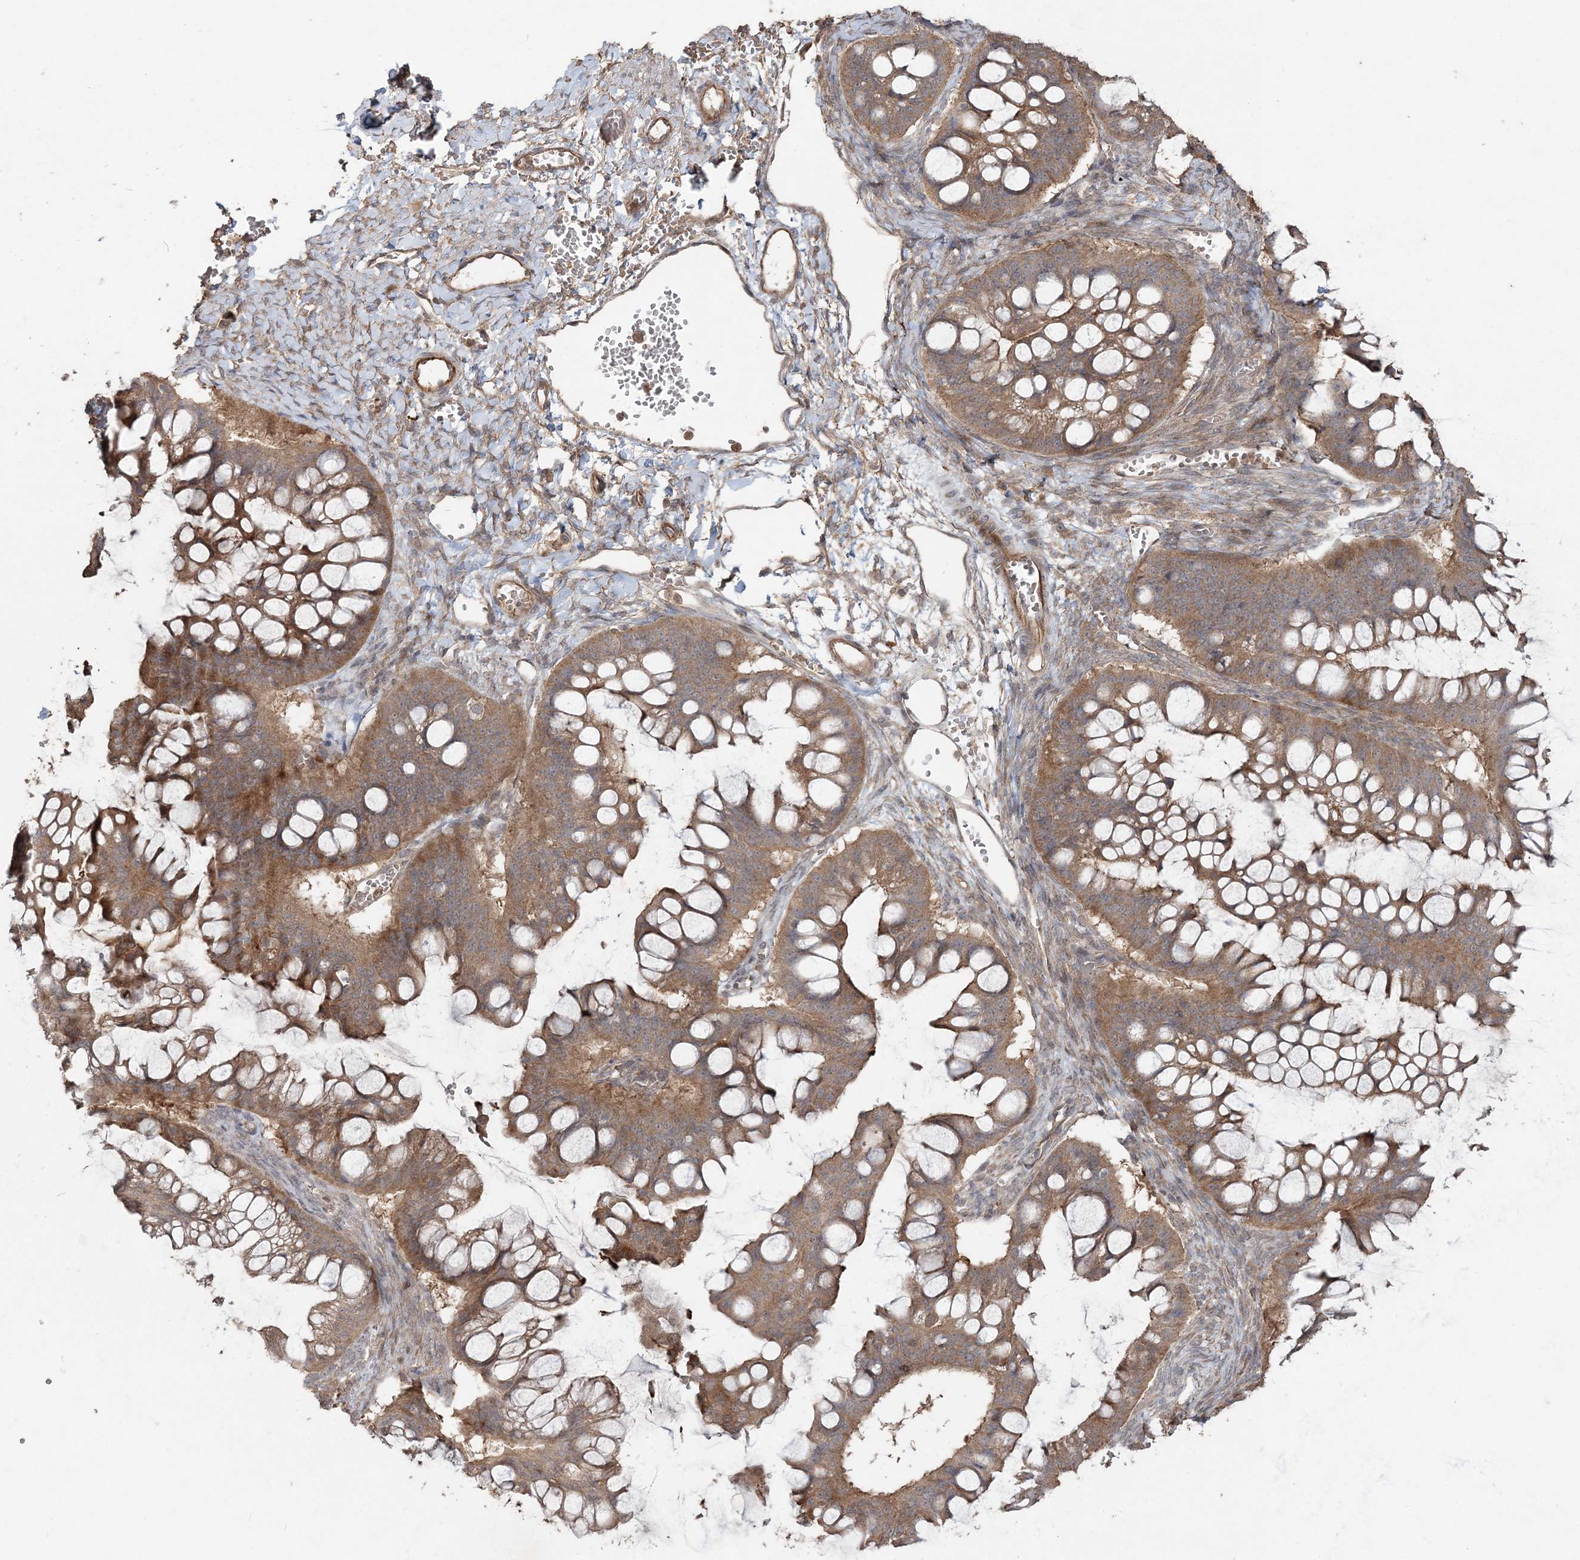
{"staining": {"intensity": "moderate", "quantity": ">75%", "location": "cytoplasmic/membranous"}, "tissue": "ovarian cancer", "cell_type": "Tumor cells", "image_type": "cancer", "snomed": [{"axis": "morphology", "description": "Cystadenocarcinoma, mucinous, NOS"}, {"axis": "topography", "description": "Ovary"}], "caption": "A medium amount of moderate cytoplasmic/membranous staining is appreciated in approximately >75% of tumor cells in ovarian mucinous cystadenocarcinoma tissue.", "gene": "SPRY1", "patient": {"sex": "female", "age": 73}}